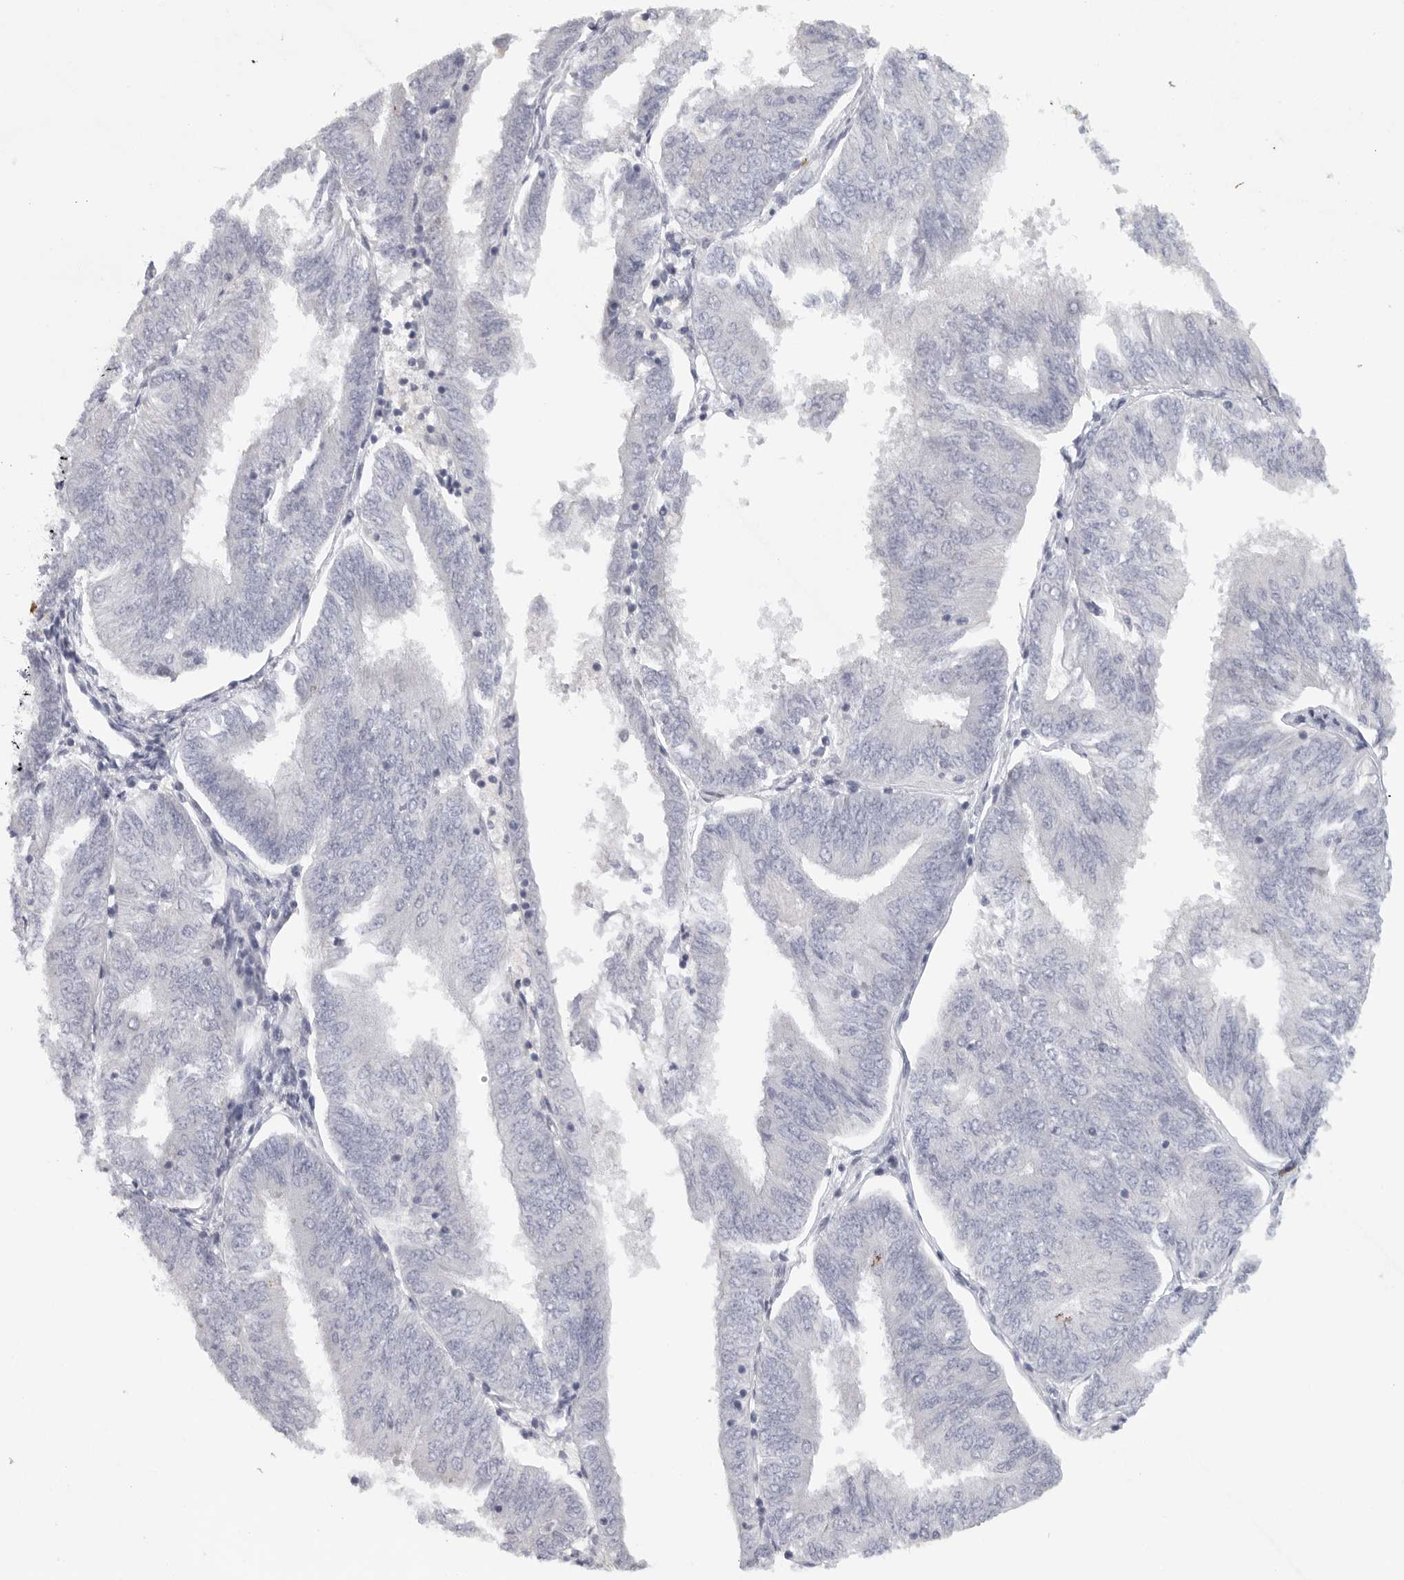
{"staining": {"intensity": "negative", "quantity": "none", "location": "none"}, "tissue": "endometrial cancer", "cell_type": "Tumor cells", "image_type": "cancer", "snomed": [{"axis": "morphology", "description": "Adenocarcinoma, NOS"}, {"axis": "topography", "description": "Endometrium"}], "caption": "DAB immunohistochemical staining of endometrial adenocarcinoma displays no significant staining in tumor cells. (DAB immunohistochemistry (IHC), high magnification).", "gene": "TMEM69", "patient": {"sex": "female", "age": 58}}